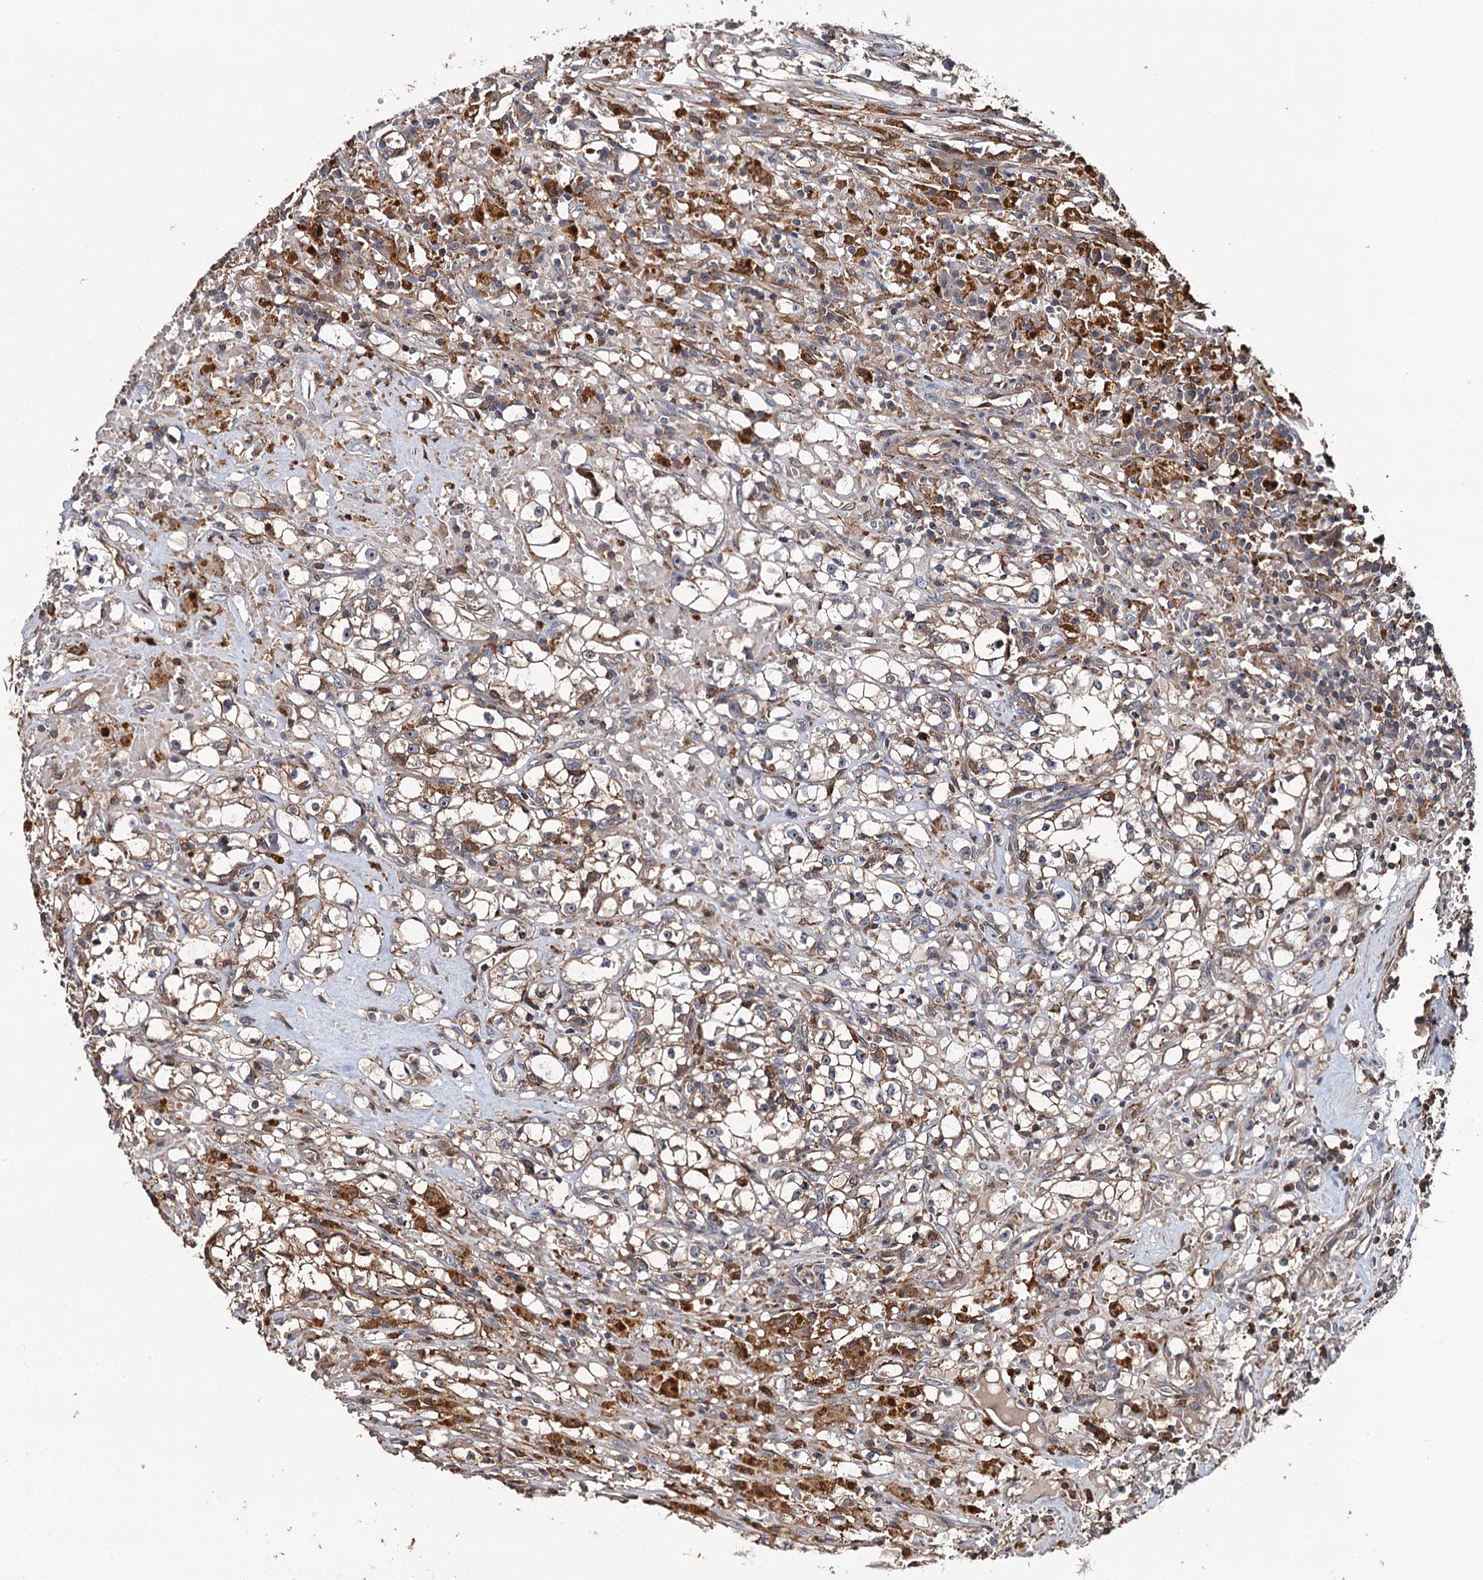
{"staining": {"intensity": "moderate", "quantity": "25%-75%", "location": "cytoplasmic/membranous"}, "tissue": "renal cancer", "cell_type": "Tumor cells", "image_type": "cancer", "snomed": [{"axis": "morphology", "description": "Adenocarcinoma, NOS"}, {"axis": "topography", "description": "Kidney"}], "caption": "Brown immunohistochemical staining in human adenocarcinoma (renal) displays moderate cytoplasmic/membranous expression in approximately 25%-75% of tumor cells. The protein of interest is stained brown, and the nuclei are stained in blue (DAB (3,3'-diaminobenzidine) IHC with brightfield microscopy, high magnification).", "gene": "GRIP1", "patient": {"sex": "male", "age": 56}}